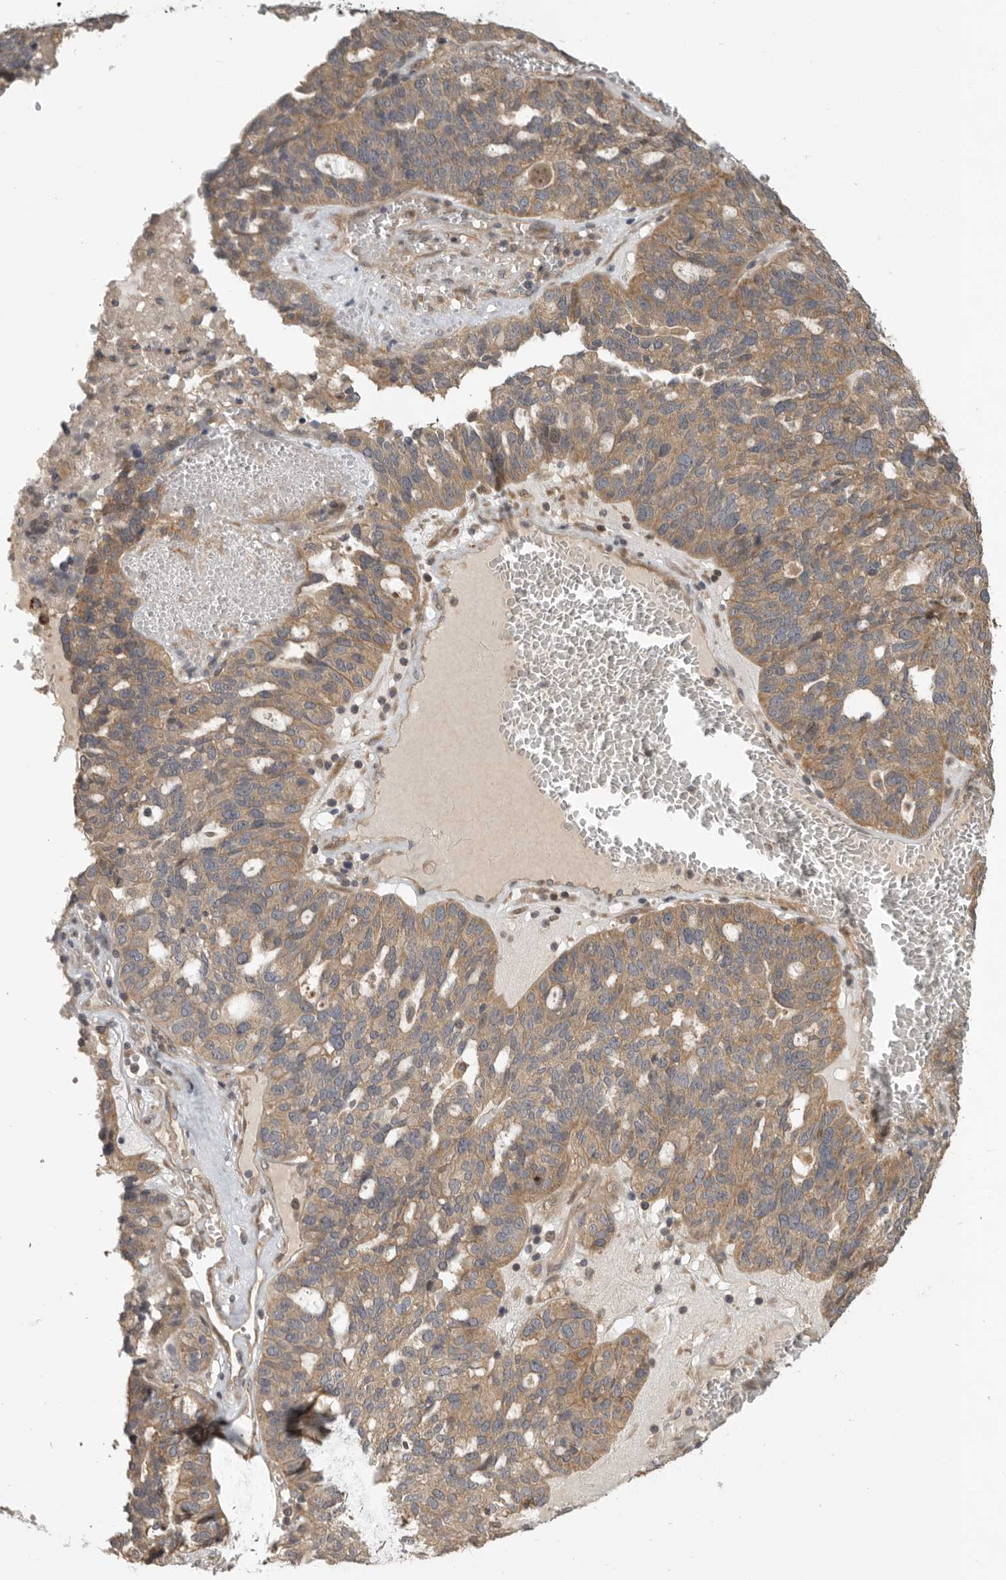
{"staining": {"intensity": "moderate", "quantity": ">75%", "location": "cytoplasmic/membranous"}, "tissue": "ovarian cancer", "cell_type": "Tumor cells", "image_type": "cancer", "snomed": [{"axis": "morphology", "description": "Cystadenocarcinoma, serous, NOS"}, {"axis": "topography", "description": "Ovary"}], "caption": "The histopathology image shows immunohistochemical staining of ovarian cancer. There is moderate cytoplasmic/membranous positivity is identified in about >75% of tumor cells.", "gene": "CUEDC1", "patient": {"sex": "female", "age": 59}}